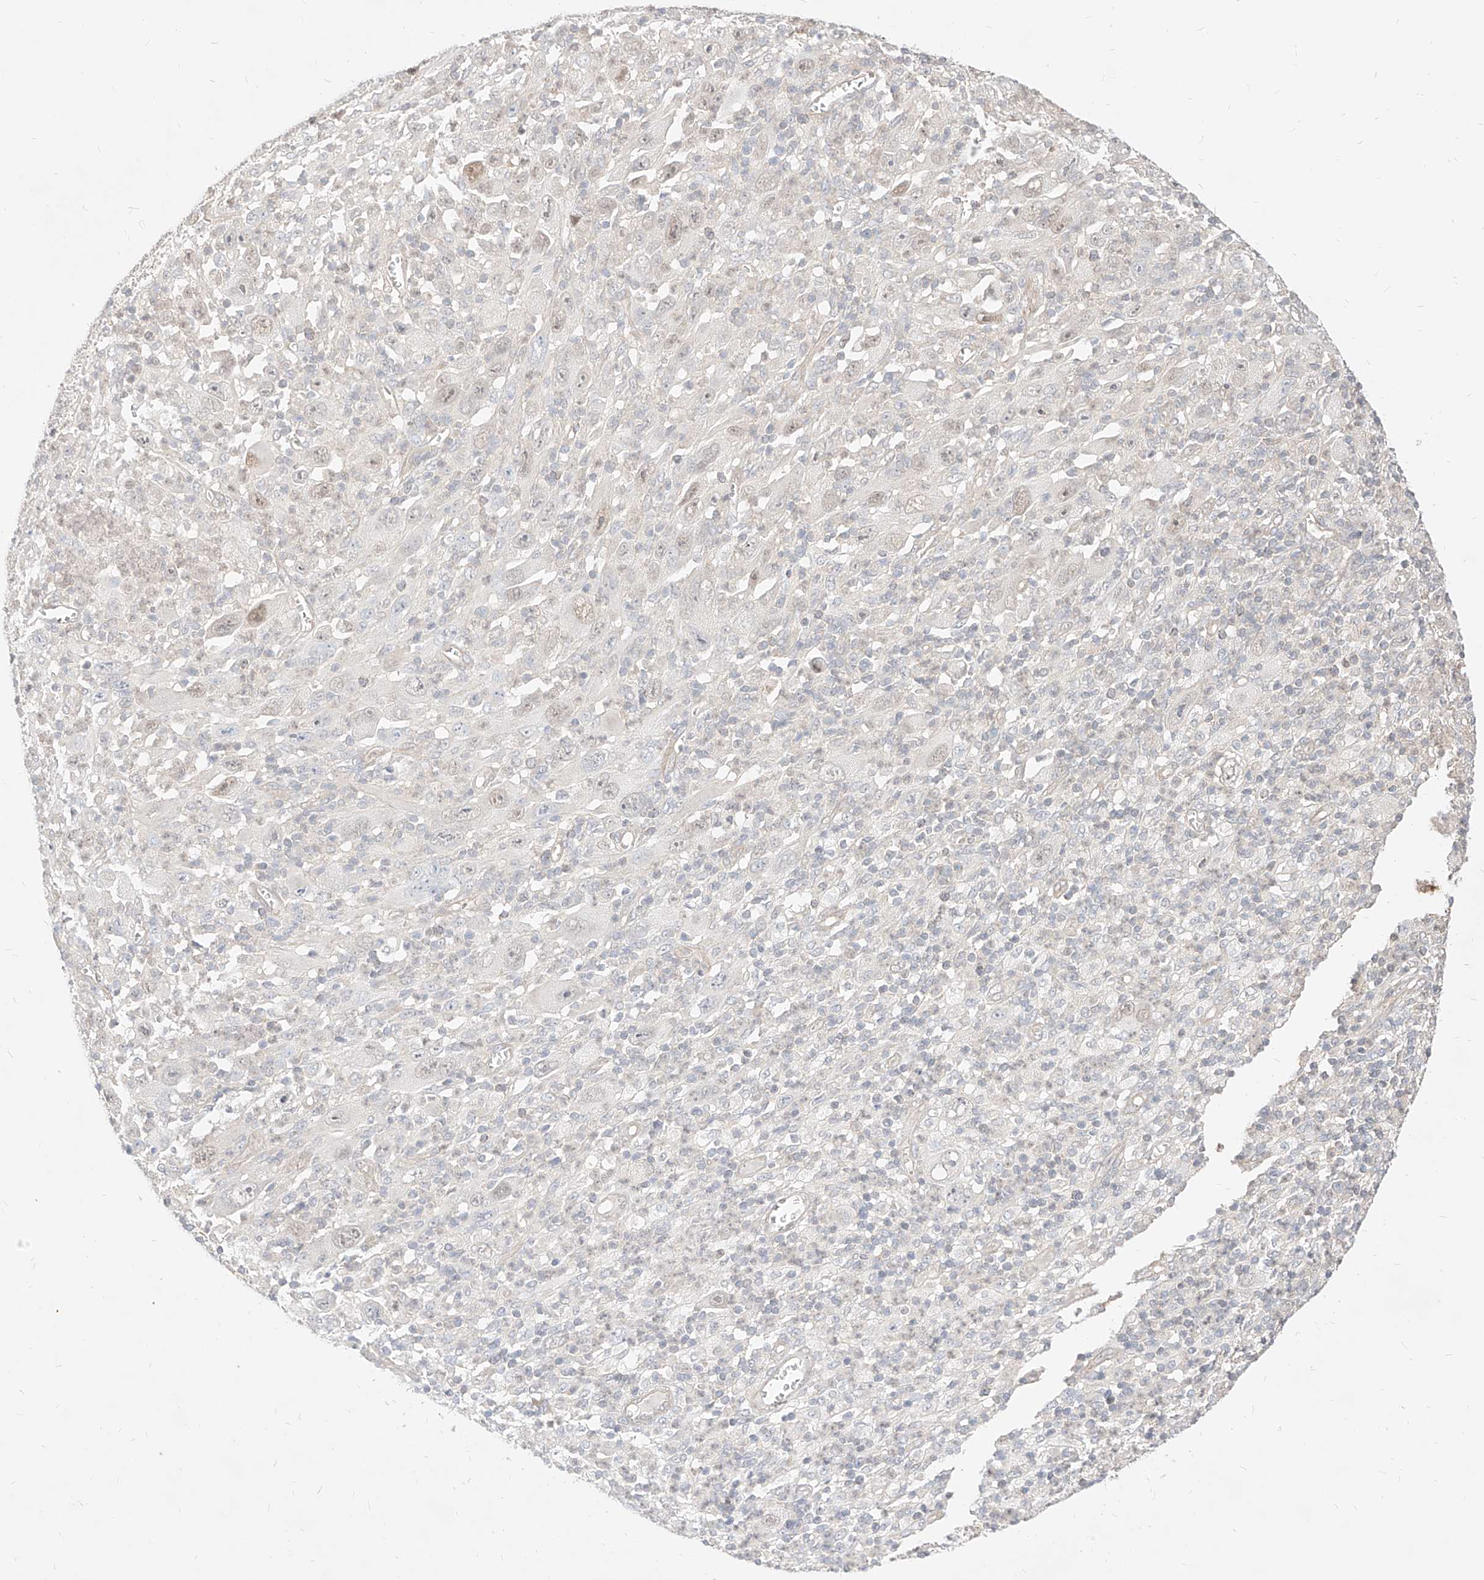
{"staining": {"intensity": "negative", "quantity": "none", "location": "none"}, "tissue": "melanoma", "cell_type": "Tumor cells", "image_type": "cancer", "snomed": [{"axis": "morphology", "description": "Malignant melanoma, Metastatic site"}, {"axis": "topography", "description": "Skin"}], "caption": "Human melanoma stained for a protein using immunohistochemistry displays no positivity in tumor cells.", "gene": "TSNAX", "patient": {"sex": "female", "age": 56}}